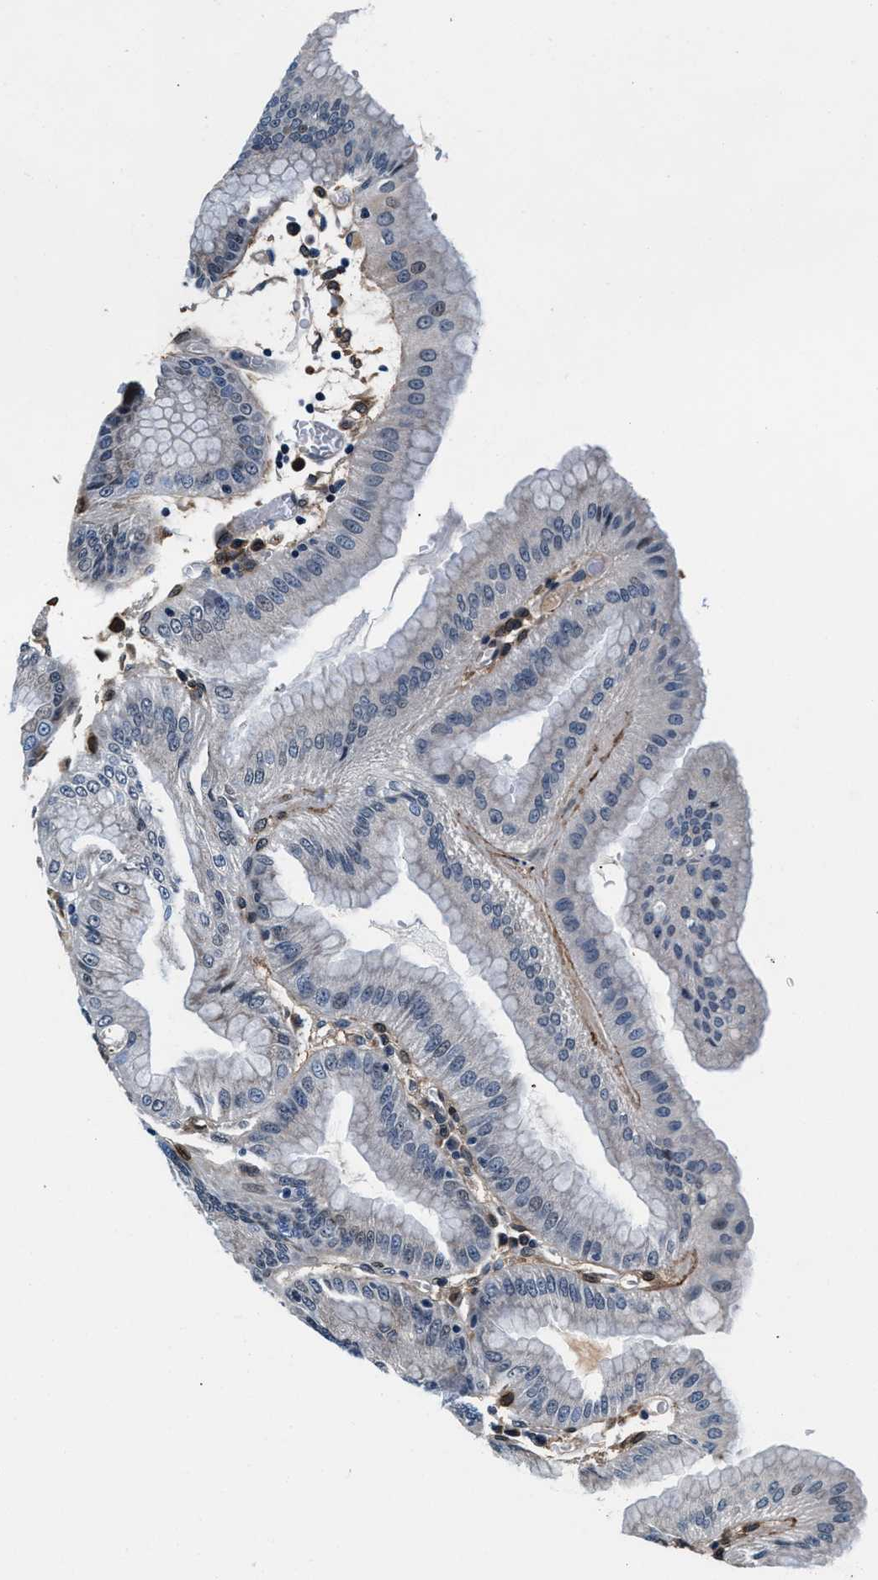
{"staining": {"intensity": "moderate", "quantity": "<25%", "location": "cytoplasmic/membranous"}, "tissue": "stomach", "cell_type": "Glandular cells", "image_type": "normal", "snomed": [{"axis": "morphology", "description": "Normal tissue, NOS"}, {"axis": "topography", "description": "Stomach, lower"}], "caption": "This photomicrograph reveals IHC staining of unremarkable stomach, with low moderate cytoplasmic/membranous expression in about <25% of glandular cells.", "gene": "SLFN11", "patient": {"sex": "male", "age": 71}}